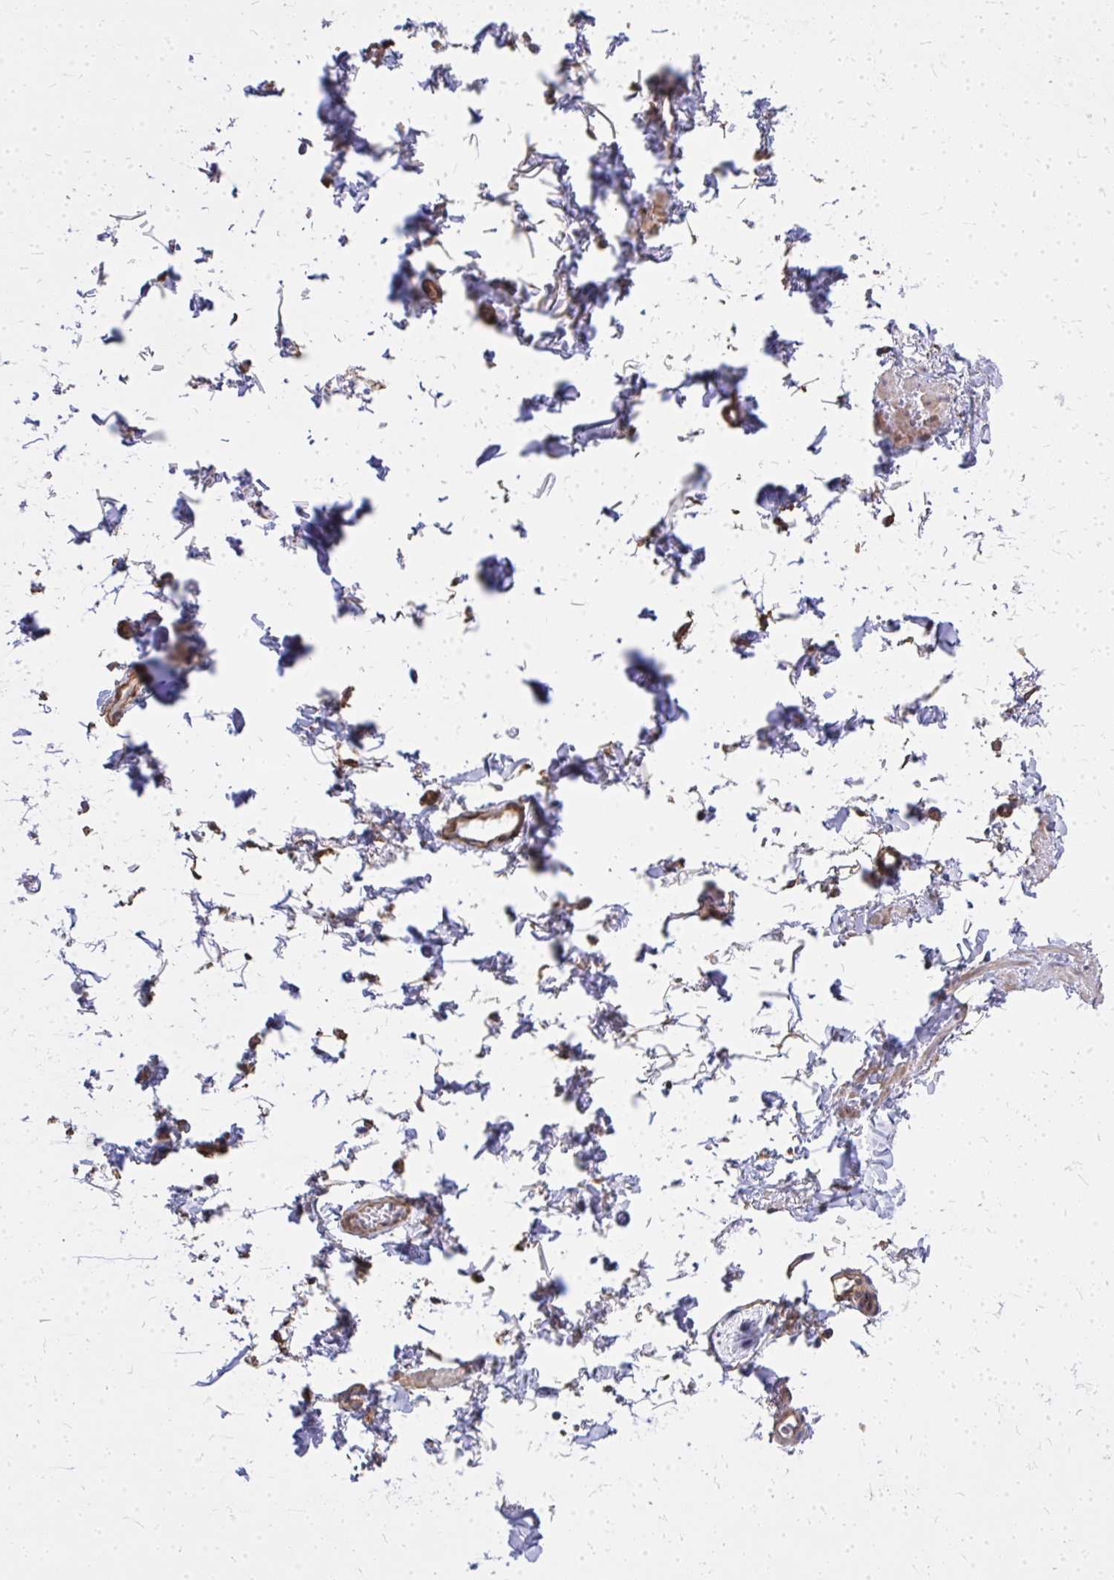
{"staining": {"intensity": "moderate", "quantity": "<25%", "location": "cytoplasmic/membranous"}, "tissue": "soft tissue", "cell_type": "Fibroblasts", "image_type": "normal", "snomed": [{"axis": "morphology", "description": "Normal tissue, NOS"}, {"axis": "topography", "description": "Vulva"}, {"axis": "topography", "description": "Peripheral nerve tissue"}], "caption": "Immunohistochemistry micrograph of normal human soft tissue stained for a protein (brown), which shows low levels of moderate cytoplasmic/membranous positivity in approximately <25% of fibroblasts.", "gene": "ENSG00000258472", "patient": {"sex": "female", "age": 66}}